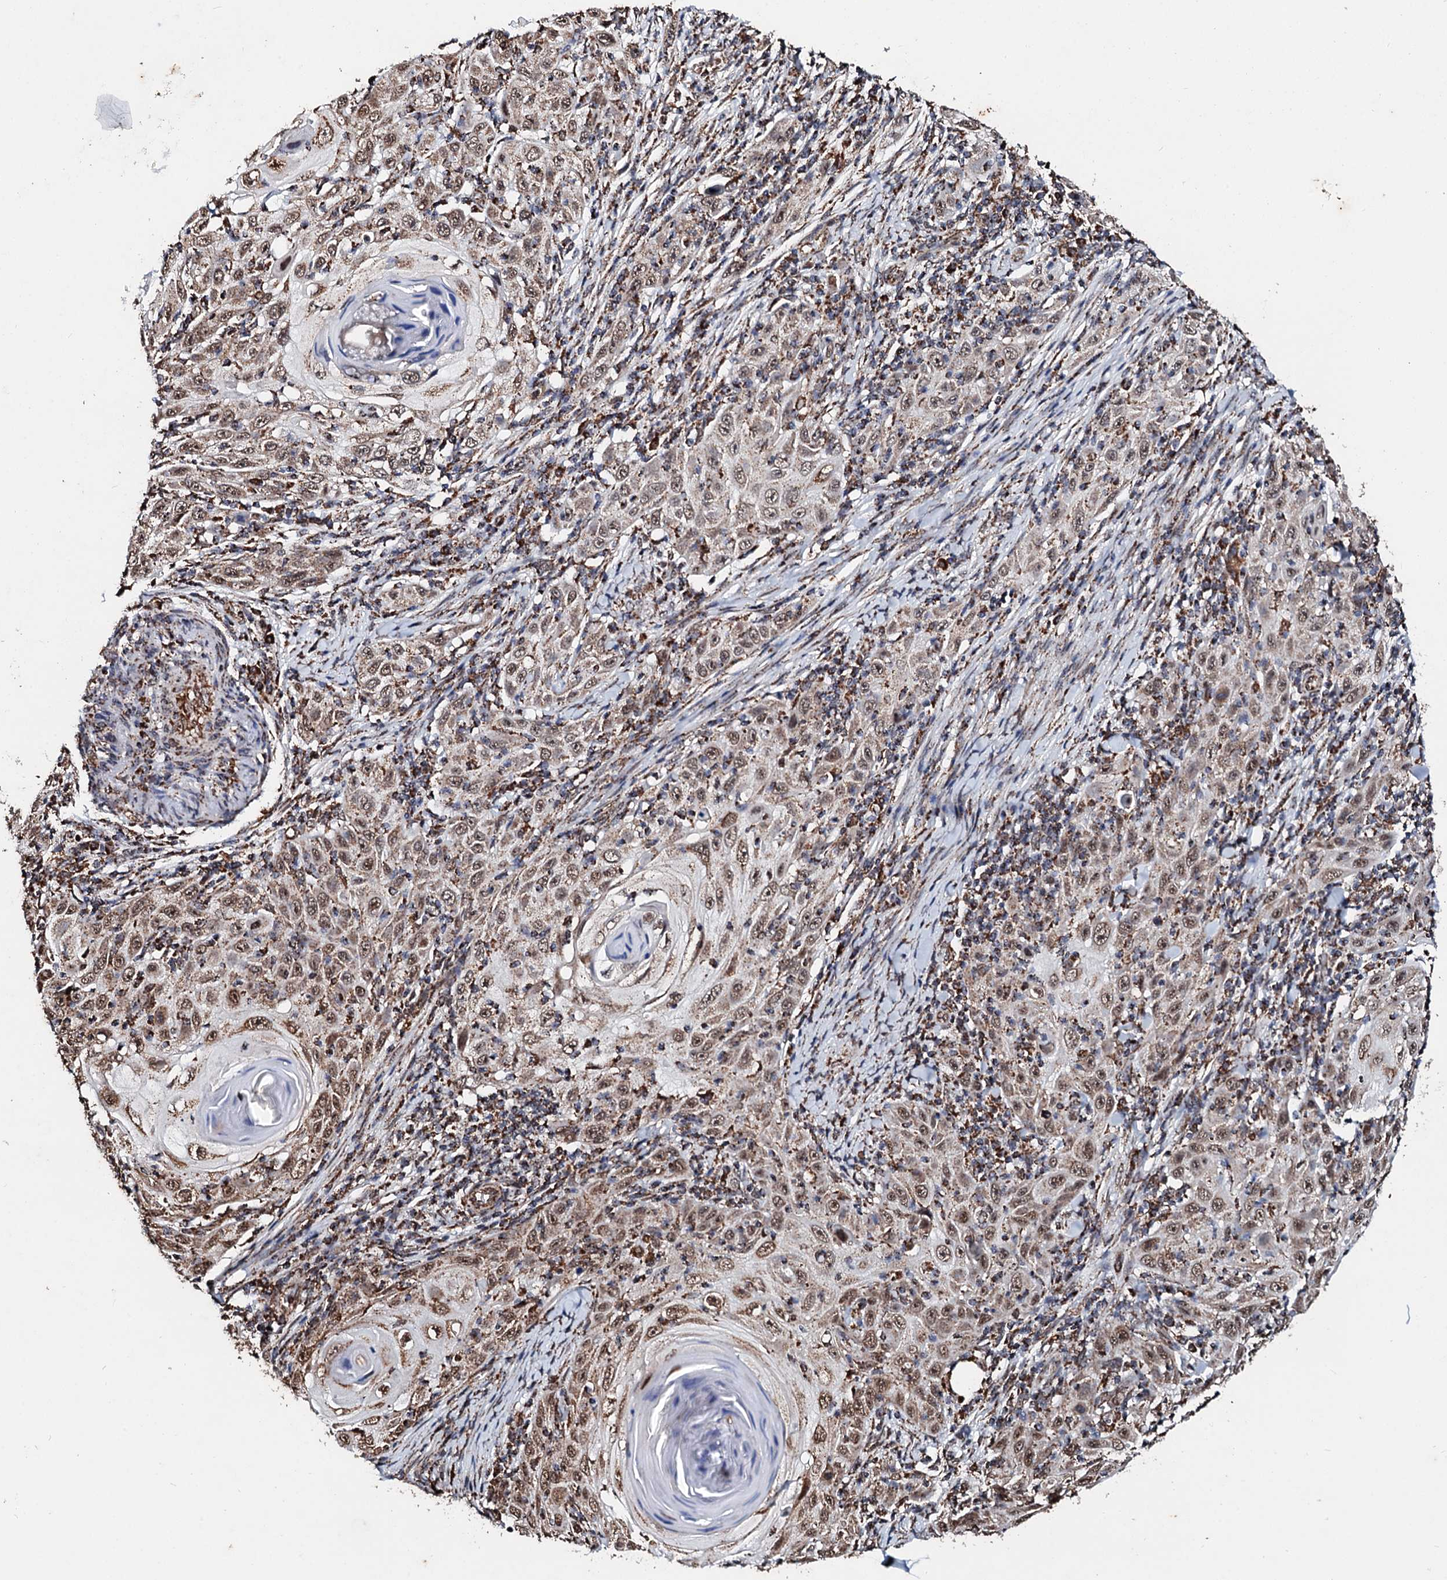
{"staining": {"intensity": "moderate", "quantity": ">75%", "location": "cytoplasmic/membranous,nuclear"}, "tissue": "skin cancer", "cell_type": "Tumor cells", "image_type": "cancer", "snomed": [{"axis": "morphology", "description": "Squamous cell carcinoma, NOS"}, {"axis": "topography", "description": "Skin"}], "caption": "This is an image of immunohistochemistry staining of squamous cell carcinoma (skin), which shows moderate expression in the cytoplasmic/membranous and nuclear of tumor cells.", "gene": "SECISBP2L", "patient": {"sex": "female", "age": 88}}